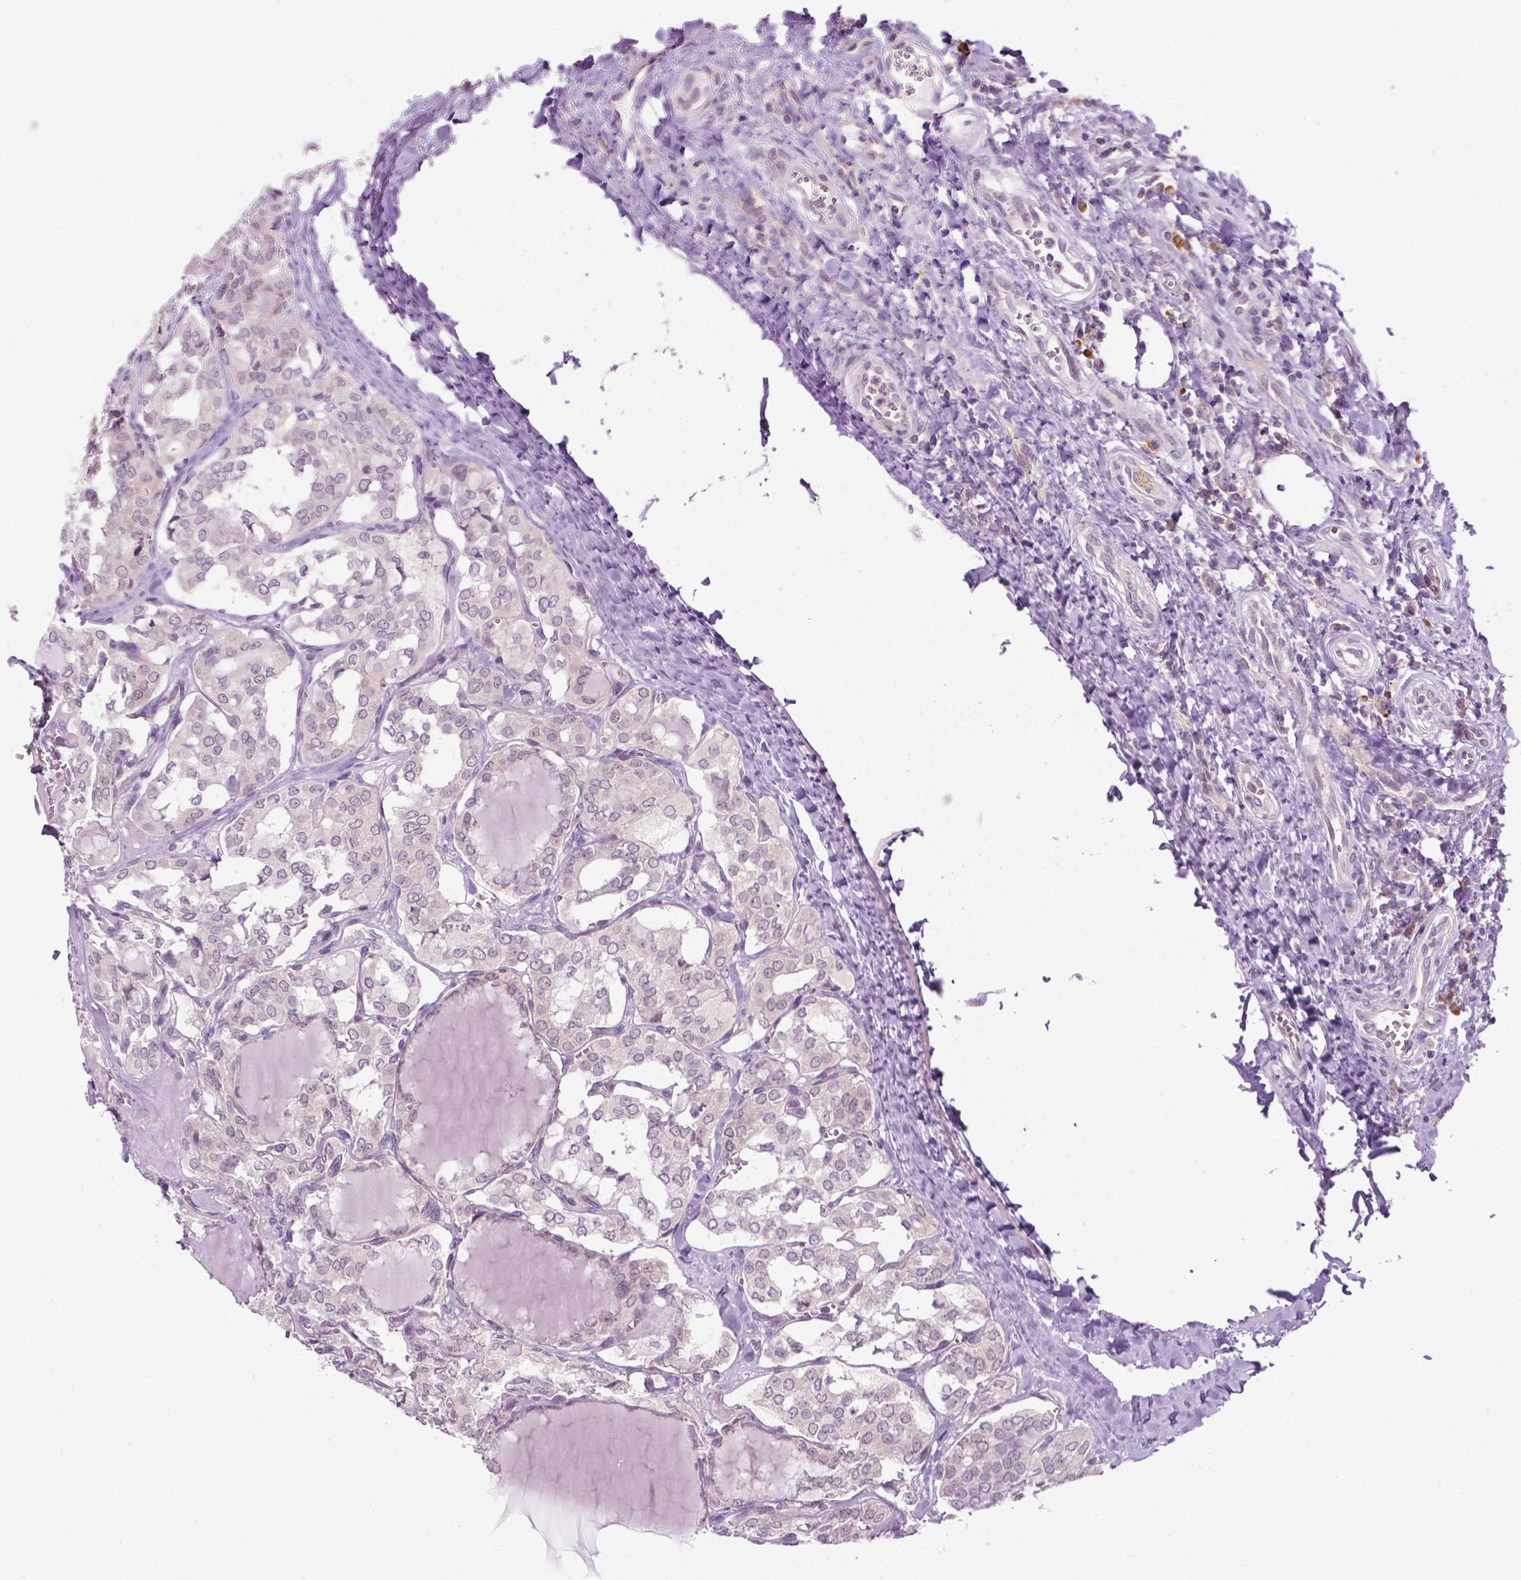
{"staining": {"intensity": "weak", "quantity": "<25%", "location": "nuclear"}, "tissue": "thyroid cancer", "cell_type": "Tumor cells", "image_type": "cancer", "snomed": [{"axis": "morphology", "description": "Papillary adenocarcinoma, NOS"}, {"axis": "topography", "description": "Thyroid gland"}], "caption": "An immunohistochemistry histopathology image of thyroid cancer (papillary adenocarcinoma) is shown. There is no staining in tumor cells of thyroid cancer (papillary adenocarcinoma). Nuclei are stained in blue.", "gene": "DENND4A", "patient": {"sex": "female", "age": 41}}